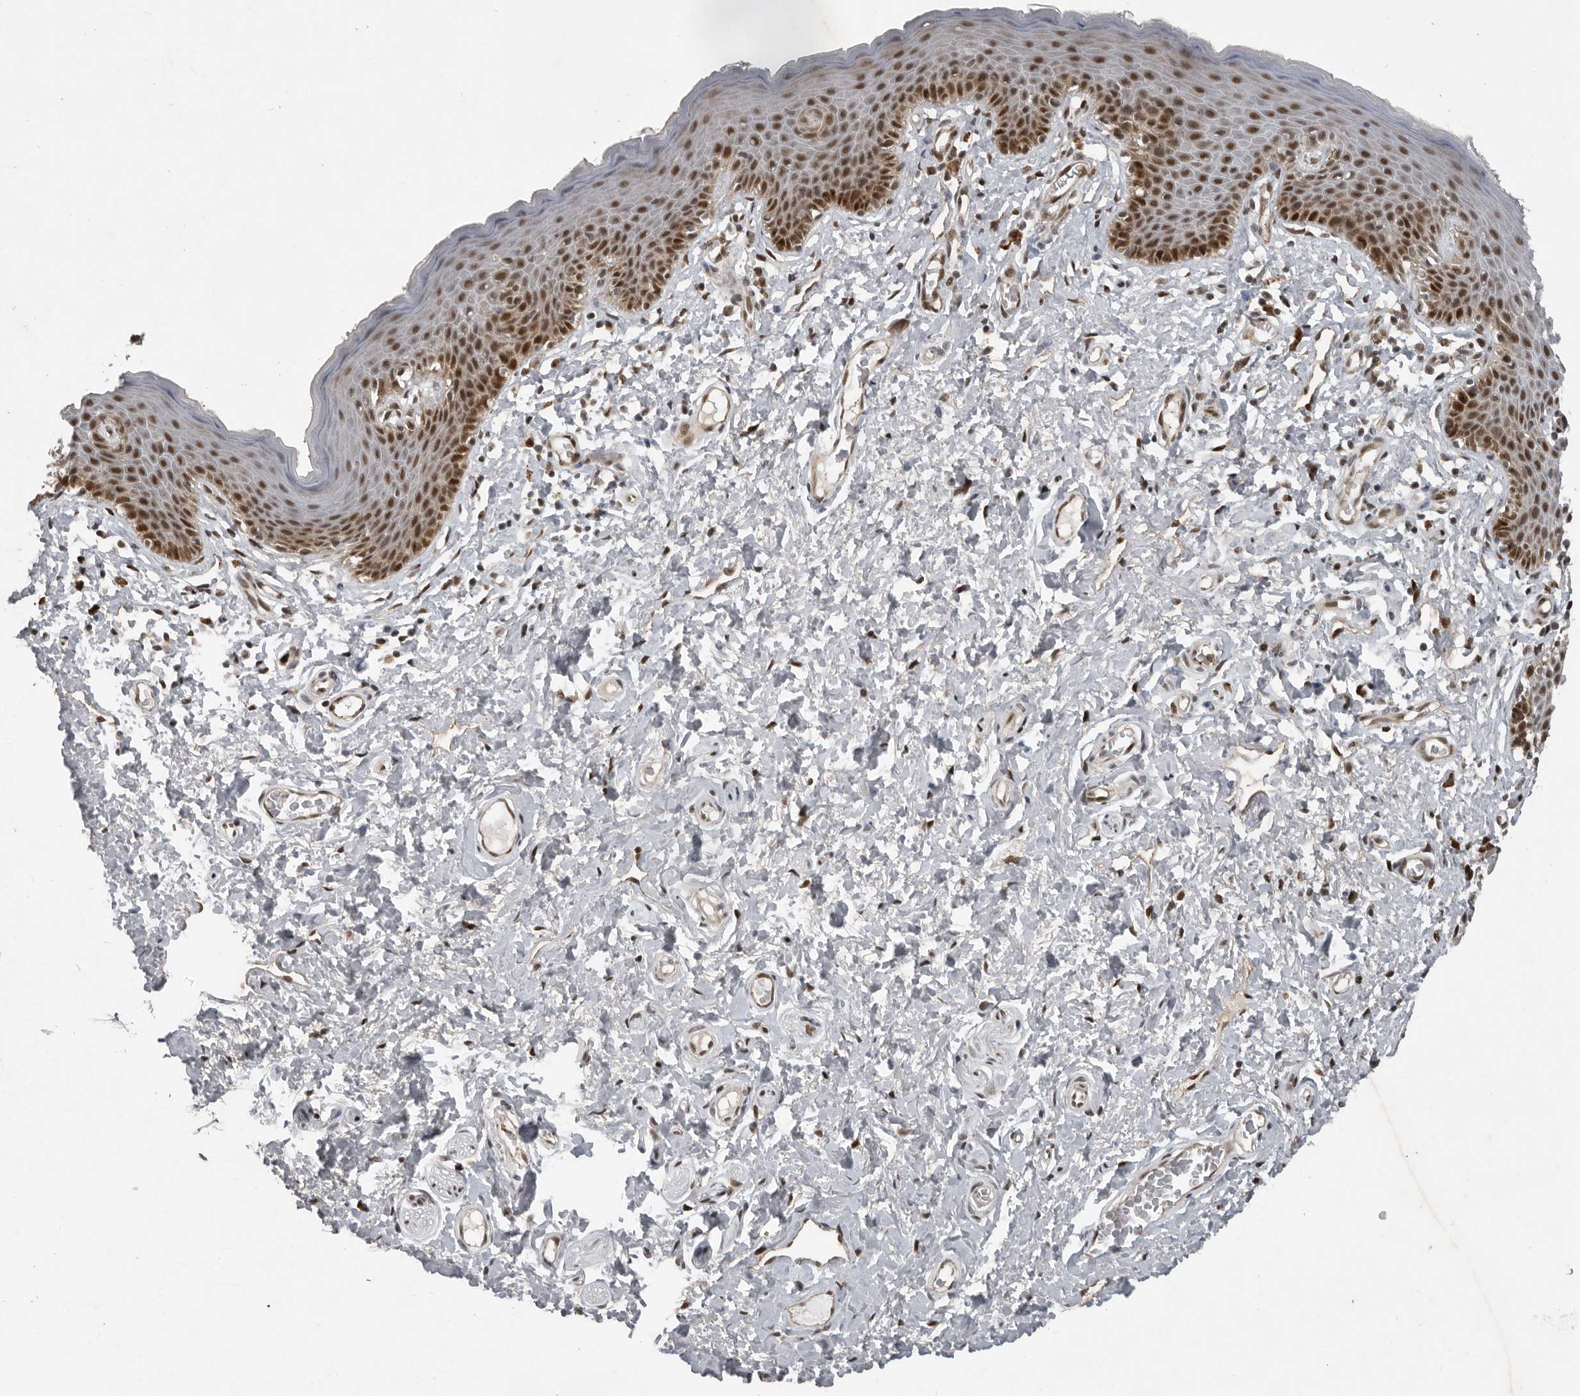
{"staining": {"intensity": "moderate", "quantity": ">75%", "location": "nuclear"}, "tissue": "skin", "cell_type": "Epidermal cells", "image_type": "normal", "snomed": [{"axis": "morphology", "description": "Normal tissue, NOS"}, {"axis": "topography", "description": "Vulva"}], "caption": "Approximately >75% of epidermal cells in unremarkable skin reveal moderate nuclear protein positivity as visualized by brown immunohistochemical staining.", "gene": "CDC27", "patient": {"sex": "female", "age": 66}}